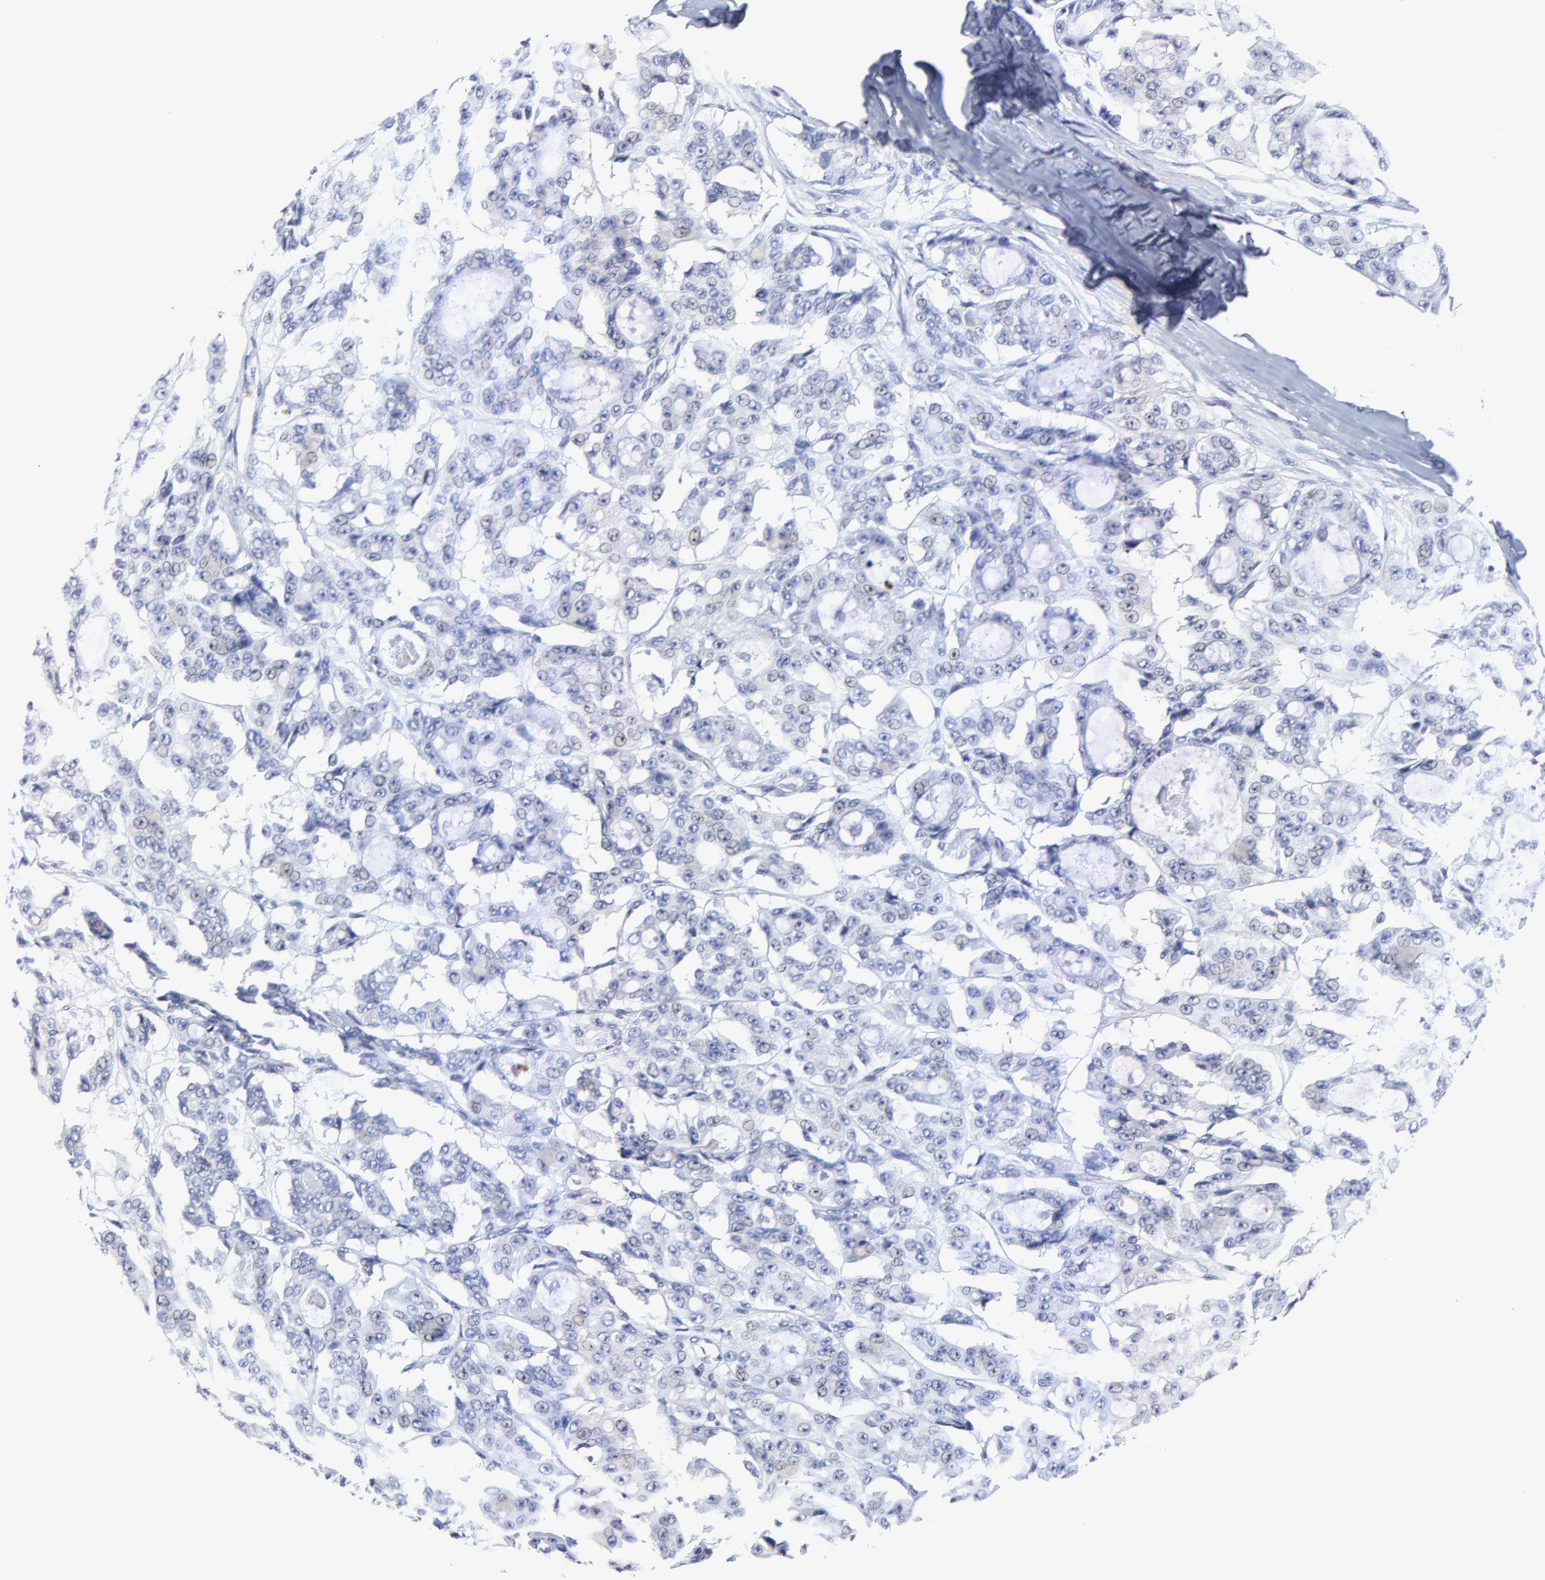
{"staining": {"intensity": "negative", "quantity": "none", "location": "none"}, "tissue": "ovarian cancer", "cell_type": "Tumor cells", "image_type": "cancer", "snomed": [{"axis": "morphology", "description": "Carcinoma, endometroid"}, {"axis": "topography", "description": "Ovary"}], "caption": "Immunohistochemistry (IHC) of ovarian endometroid carcinoma displays no staining in tumor cells. (IHC, brightfield microscopy, high magnification).", "gene": "SMARCA1", "patient": {"sex": "female", "age": 61}}